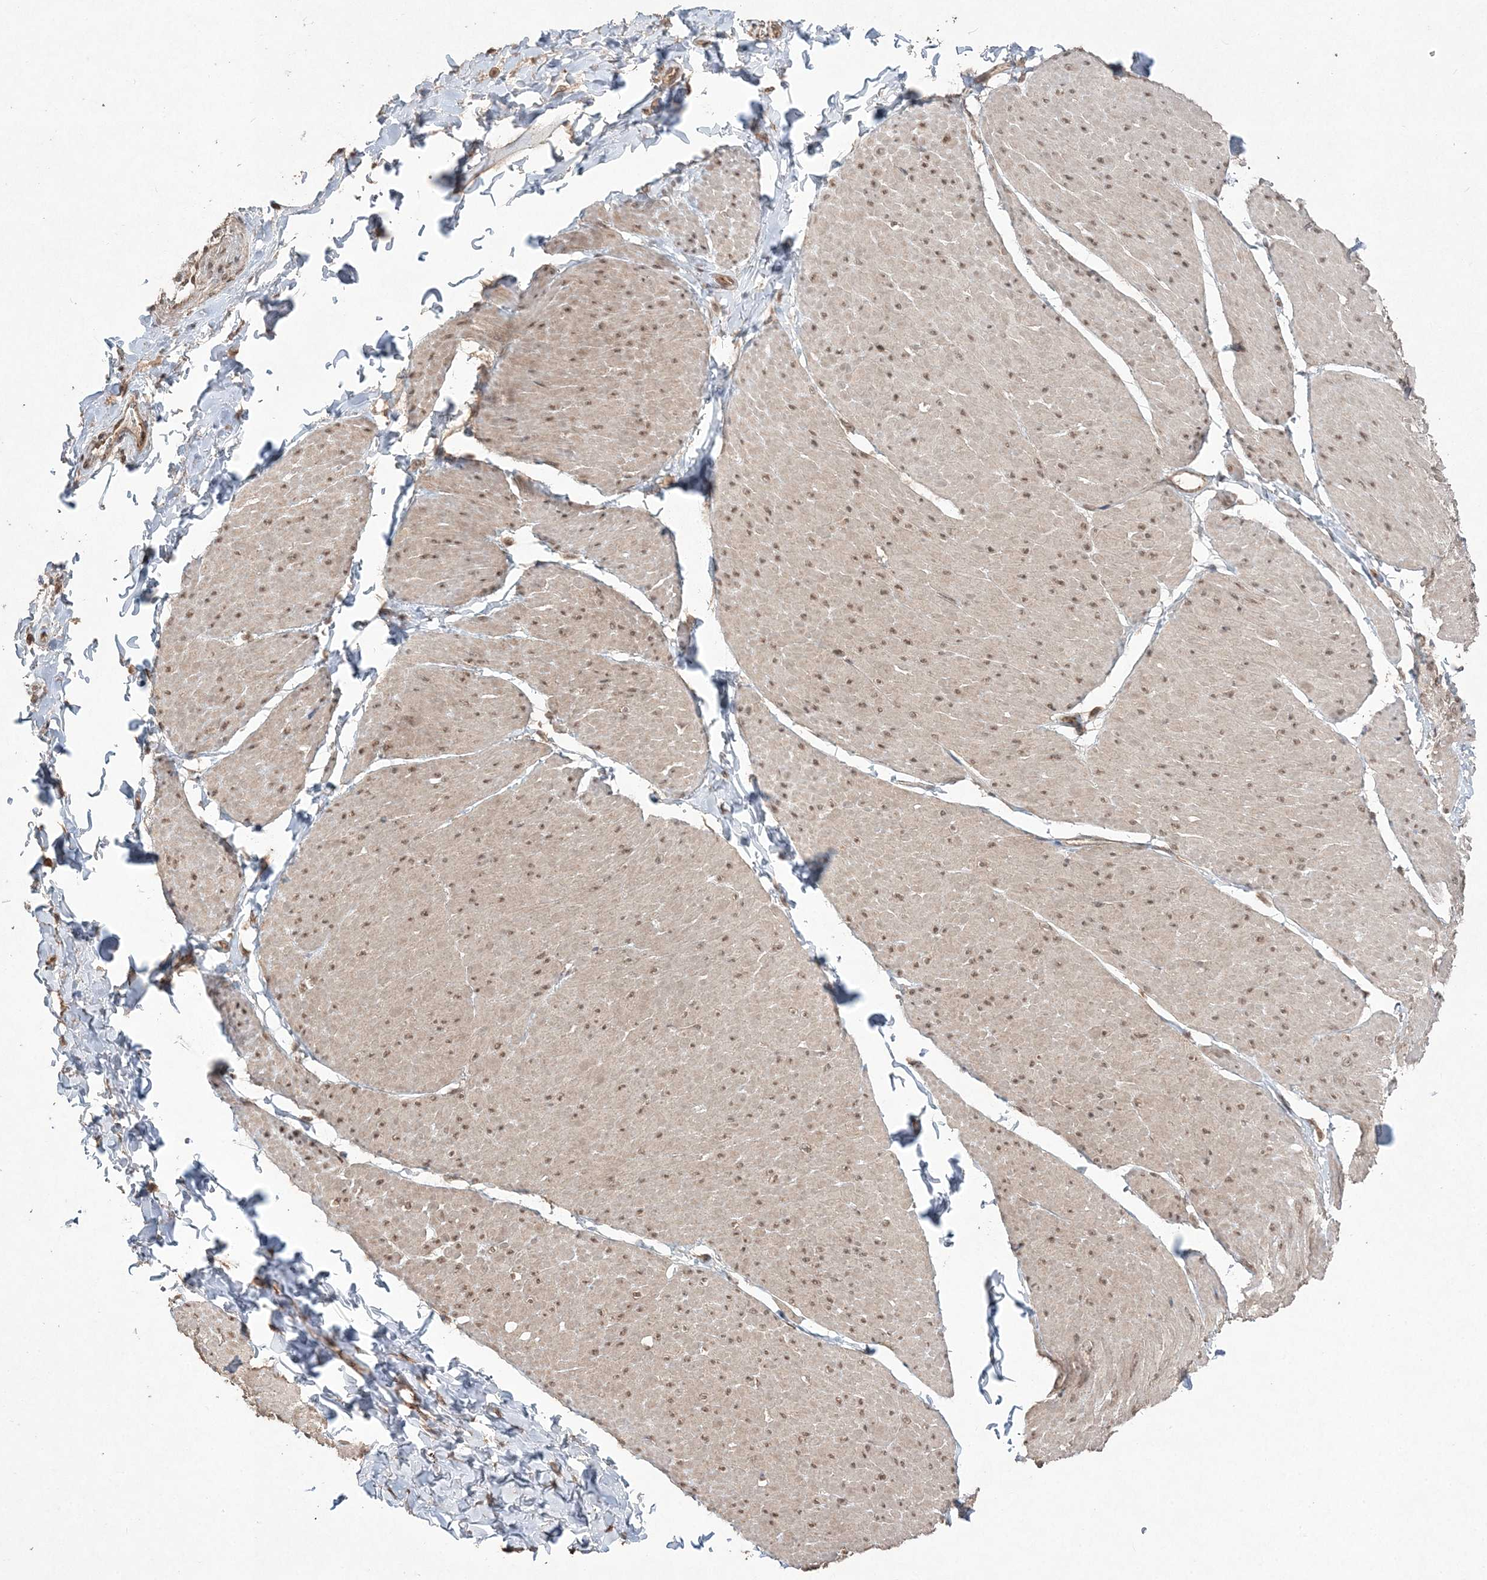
{"staining": {"intensity": "weak", "quantity": ">75%", "location": "cytoplasmic/membranous,nuclear"}, "tissue": "smooth muscle", "cell_type": "Smooth muscle cells", "image_type": "normal", "snomed": [{"axis": "morphology", "description": "Urothelial carcinoma, High grade"}, {"axis": "topography", "description": "Urinary bladder"}], "caption": "Immunohistochemistry photomicrograph of benign smooth muscle stained for a protein (brown), which exhibits low levels of weak cytoplasmic/membranous,nuclear staining in approximately >75% of smooth muscle cells.", "gene": "EHHADH", "patient": {"sex": "male", "age": 46}}